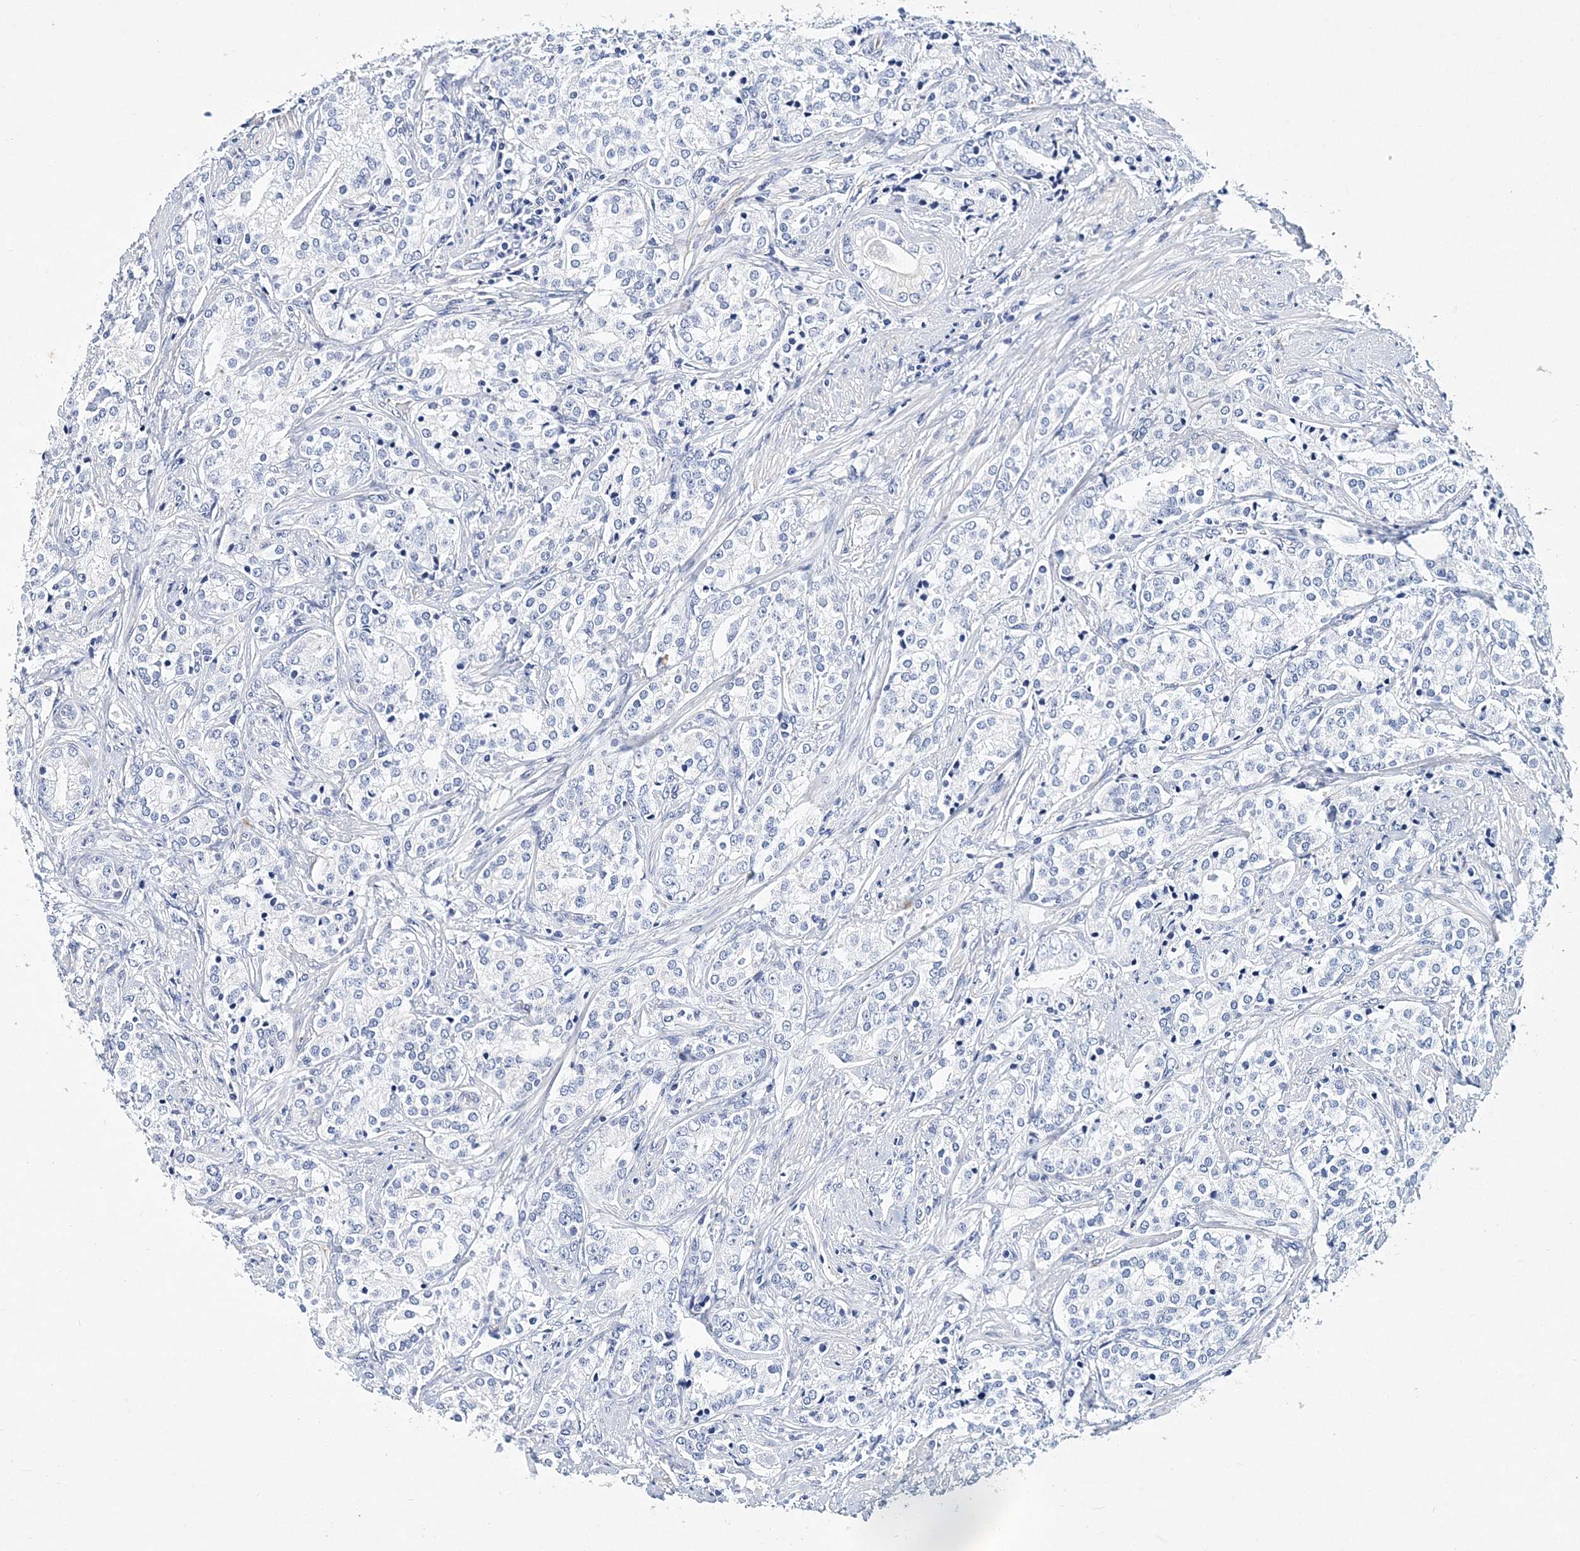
{"staining": {"intensity": "negative", "quantity": "none", "location": "none"}, "tissue": "prostate cancer", "cell_type": "Tumor cells", "image_type": "cancer", "snomed": [{"axis": "morphology", "description": "Adenocarcinoma, High grade"}, {"axis": "topography", "description": "Prostate"}], "caption": "Protein analysis of prostate adenocarcinoma (high-grade) reveals no significant positivity in tumor cells.", "gene": "ITGA2B", "patient": {"sex": "male", "age": 69}}